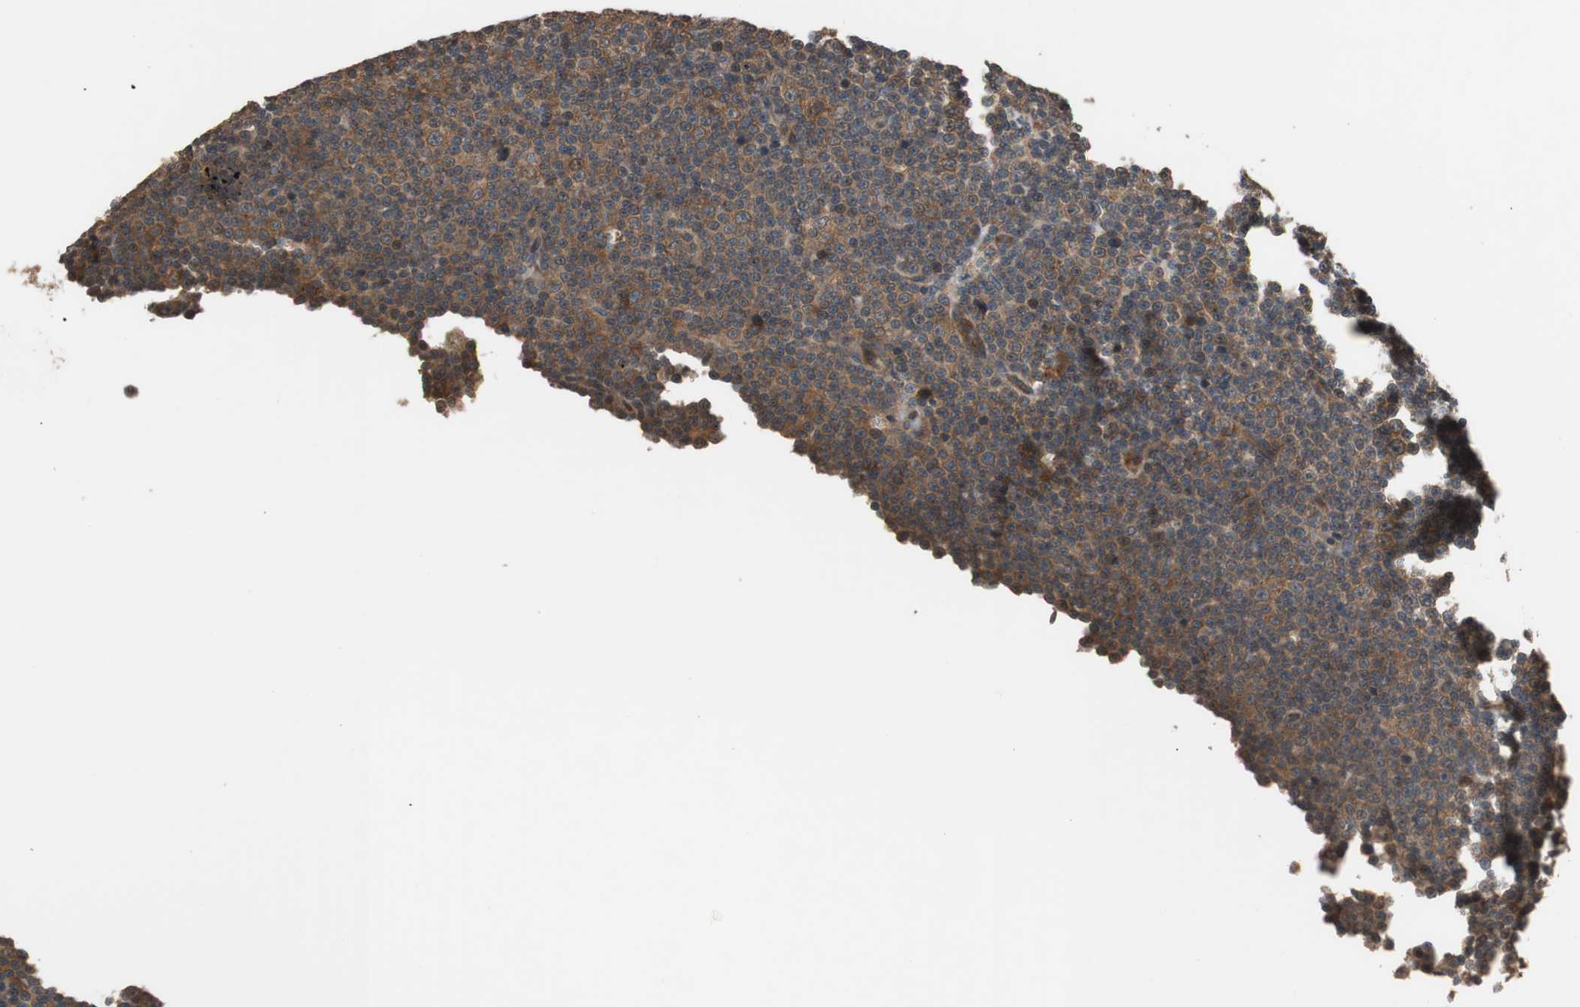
{"staining": {"intensity": "strong", "quantity": ">75%", "location": "cytoplasmic/membranous"}, "tissue": "lymphoma", "cell_type": "Tumor cells", "image_type": "cancer", "snomed": [{"axis": "morphology", "description": "Malignant lymphoma, non-Hodgkin's type, Low grade"}, {"axis": "topography", "description": "Lymph node"}], "caption": "Immunohistochemistry (IHC) image of neoplastic tissue: human lymphoma stained using immunohistochemistry (IHC) demonstrates high levels of strong protein expression localized specifically in the cytoplasmic/membranous of tumor cells, appearing as a cytoplasmic/membranous brown color.", "gene": "TMEM230", "patient": {"sex": "female", "age": 67}}